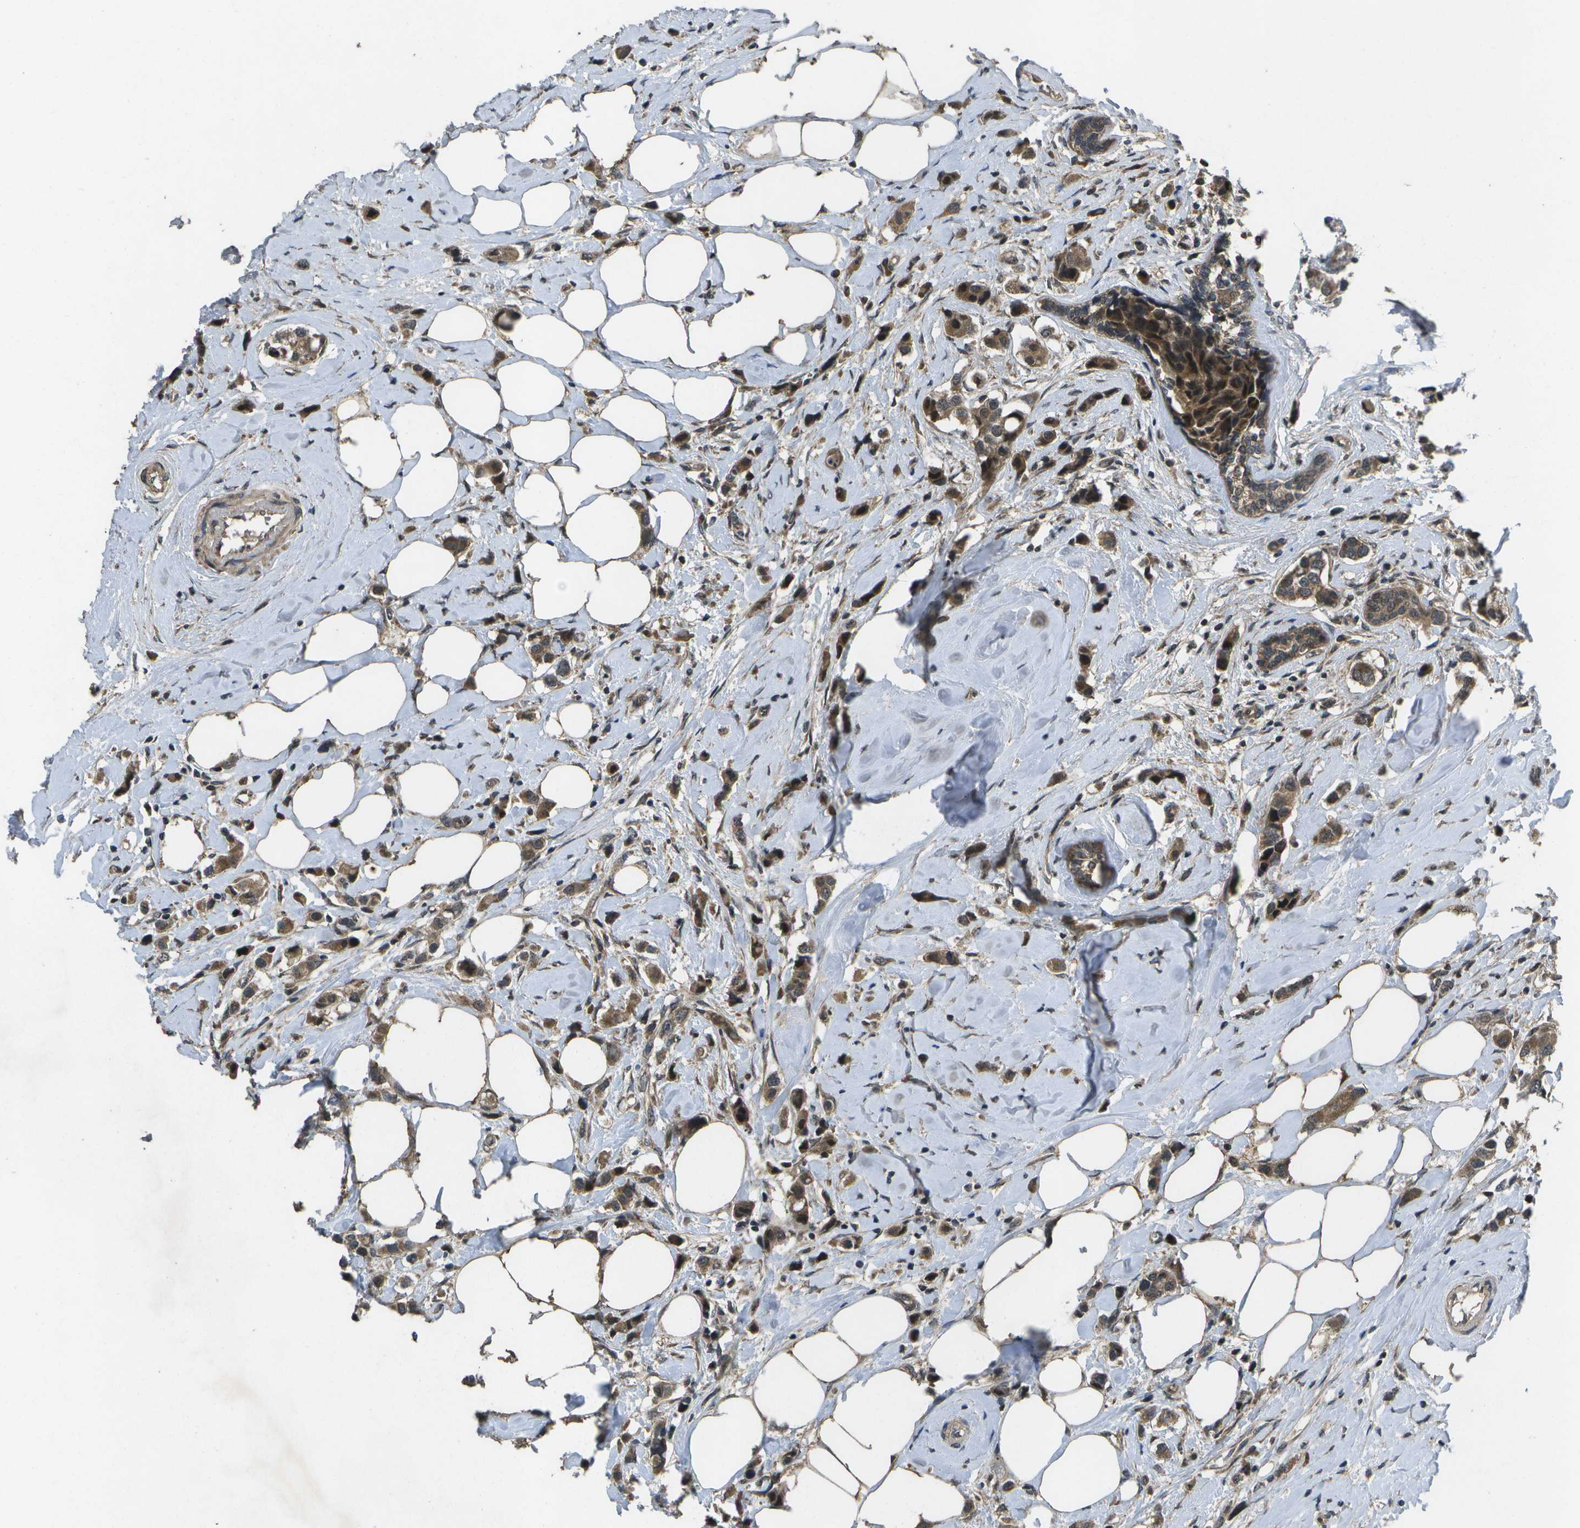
{"staining": {"intensity": "moderate", "quantity": ">75%", "location": "cytoplasmic/membranous,nuclear"}, "tissue": "breast cancer", "cell_type": "Tumor cells", "image_type": "cancer", "snomed": [{"axis": "morphology", "description": "Normal tissue, NOS"}, {"axis": "morphology", "description": "Duct carcinoma"}, {"axis": "topography", "description": "Breast"}], "caption": "A medium amount of moderate cytoplasmic/membranous and nuclear staining is identified in approximately >75% of tumor cells in breast cancer tissue. Nuclei are stained in blue.", "gene": "ALAS1", "patient": {"sex": "female", "age": 50}}